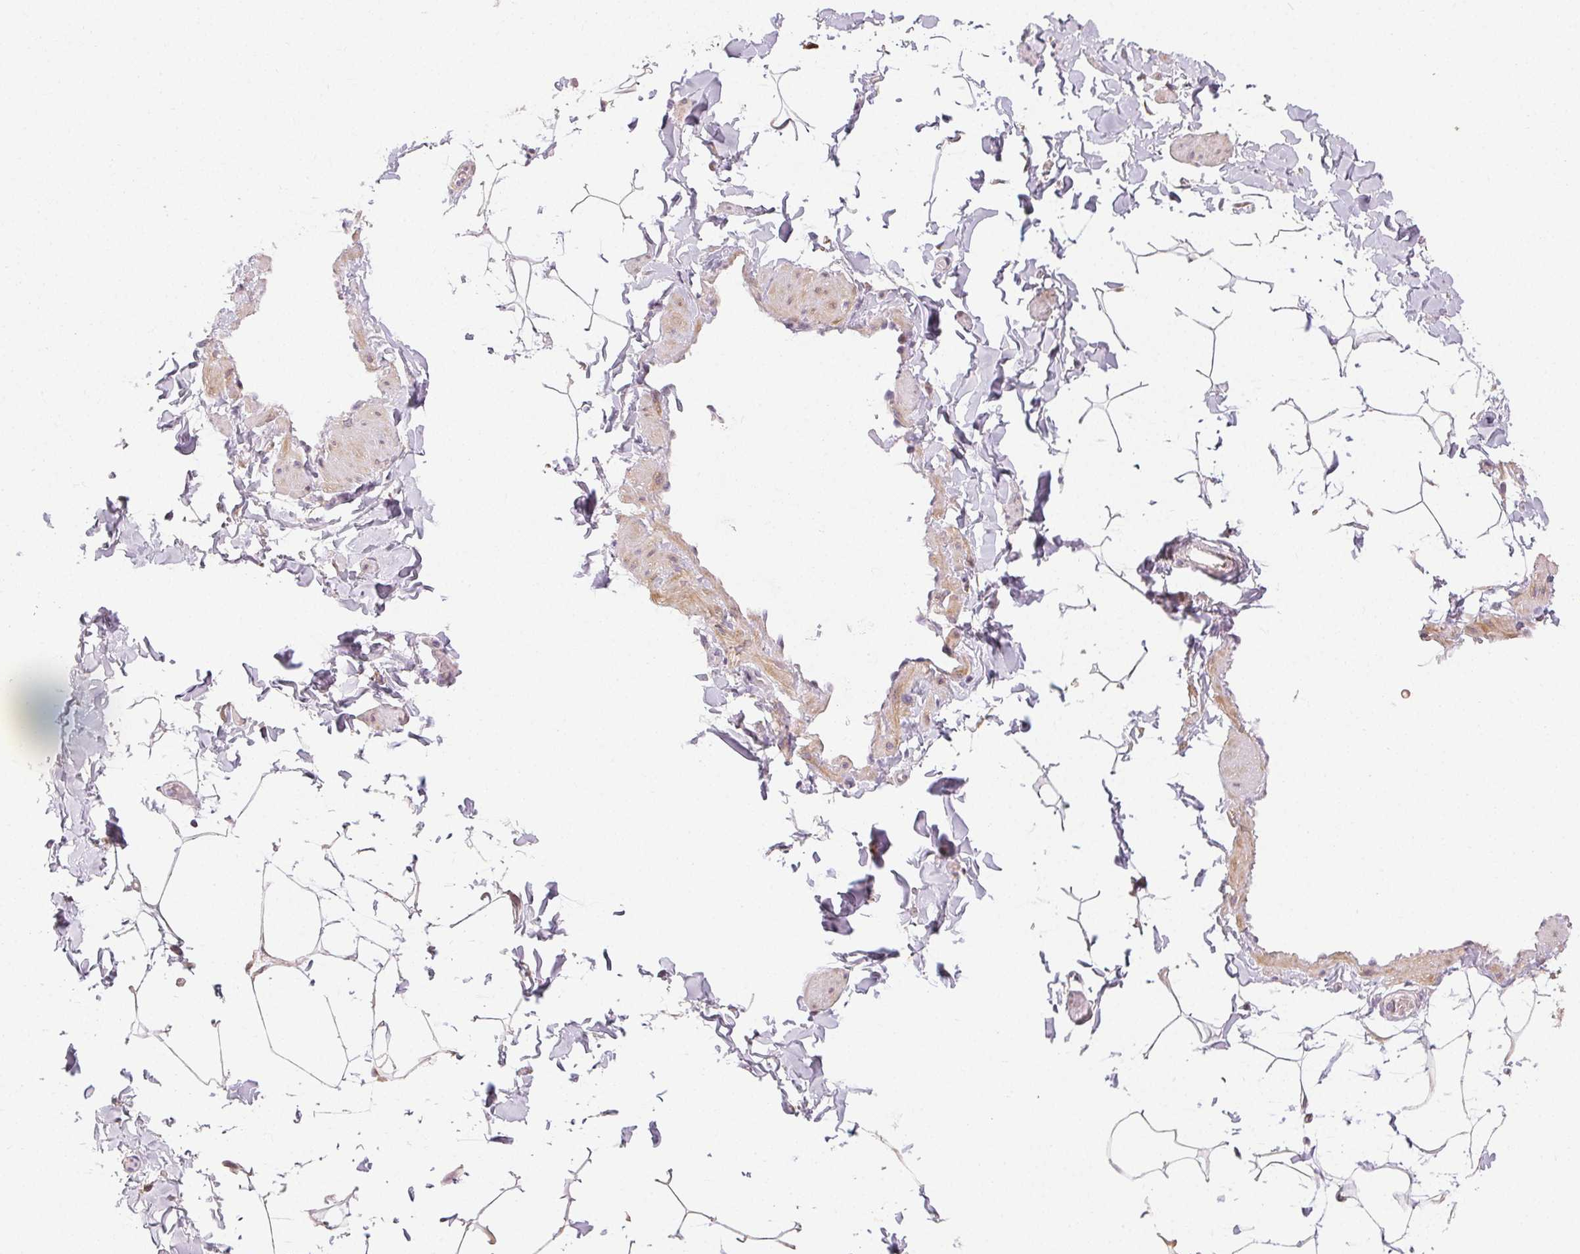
{"staining": {"intensity": "weak", "quantity": "25%-75%", "location": "cytoplasmic/membranous"}, "tissue": "adipose tissue", "cell_type": "Adipocytes", "image_type": "normal", "snomed": [{"axis": "morphology", "description": "Normal tissue, NOS"}, {"axis": "topography", "description": "Epididymis"}, {"axis": "topography", "description": "Peripheral nerve tissue"}], "caption": "Weak cytoplasmic/membranous protein expression is identified in about 25%-75% of adipocytes in adipose tissue. The staining was performed using DAB (3,3'-diaminobenzidine) to visualize the protein expression in brown, while the nuclei were stained in blue with hematoxylin (Magnification: 20x).", "gene": "RPGRIP1", "patient": {"sex": "male", "age": 32}}